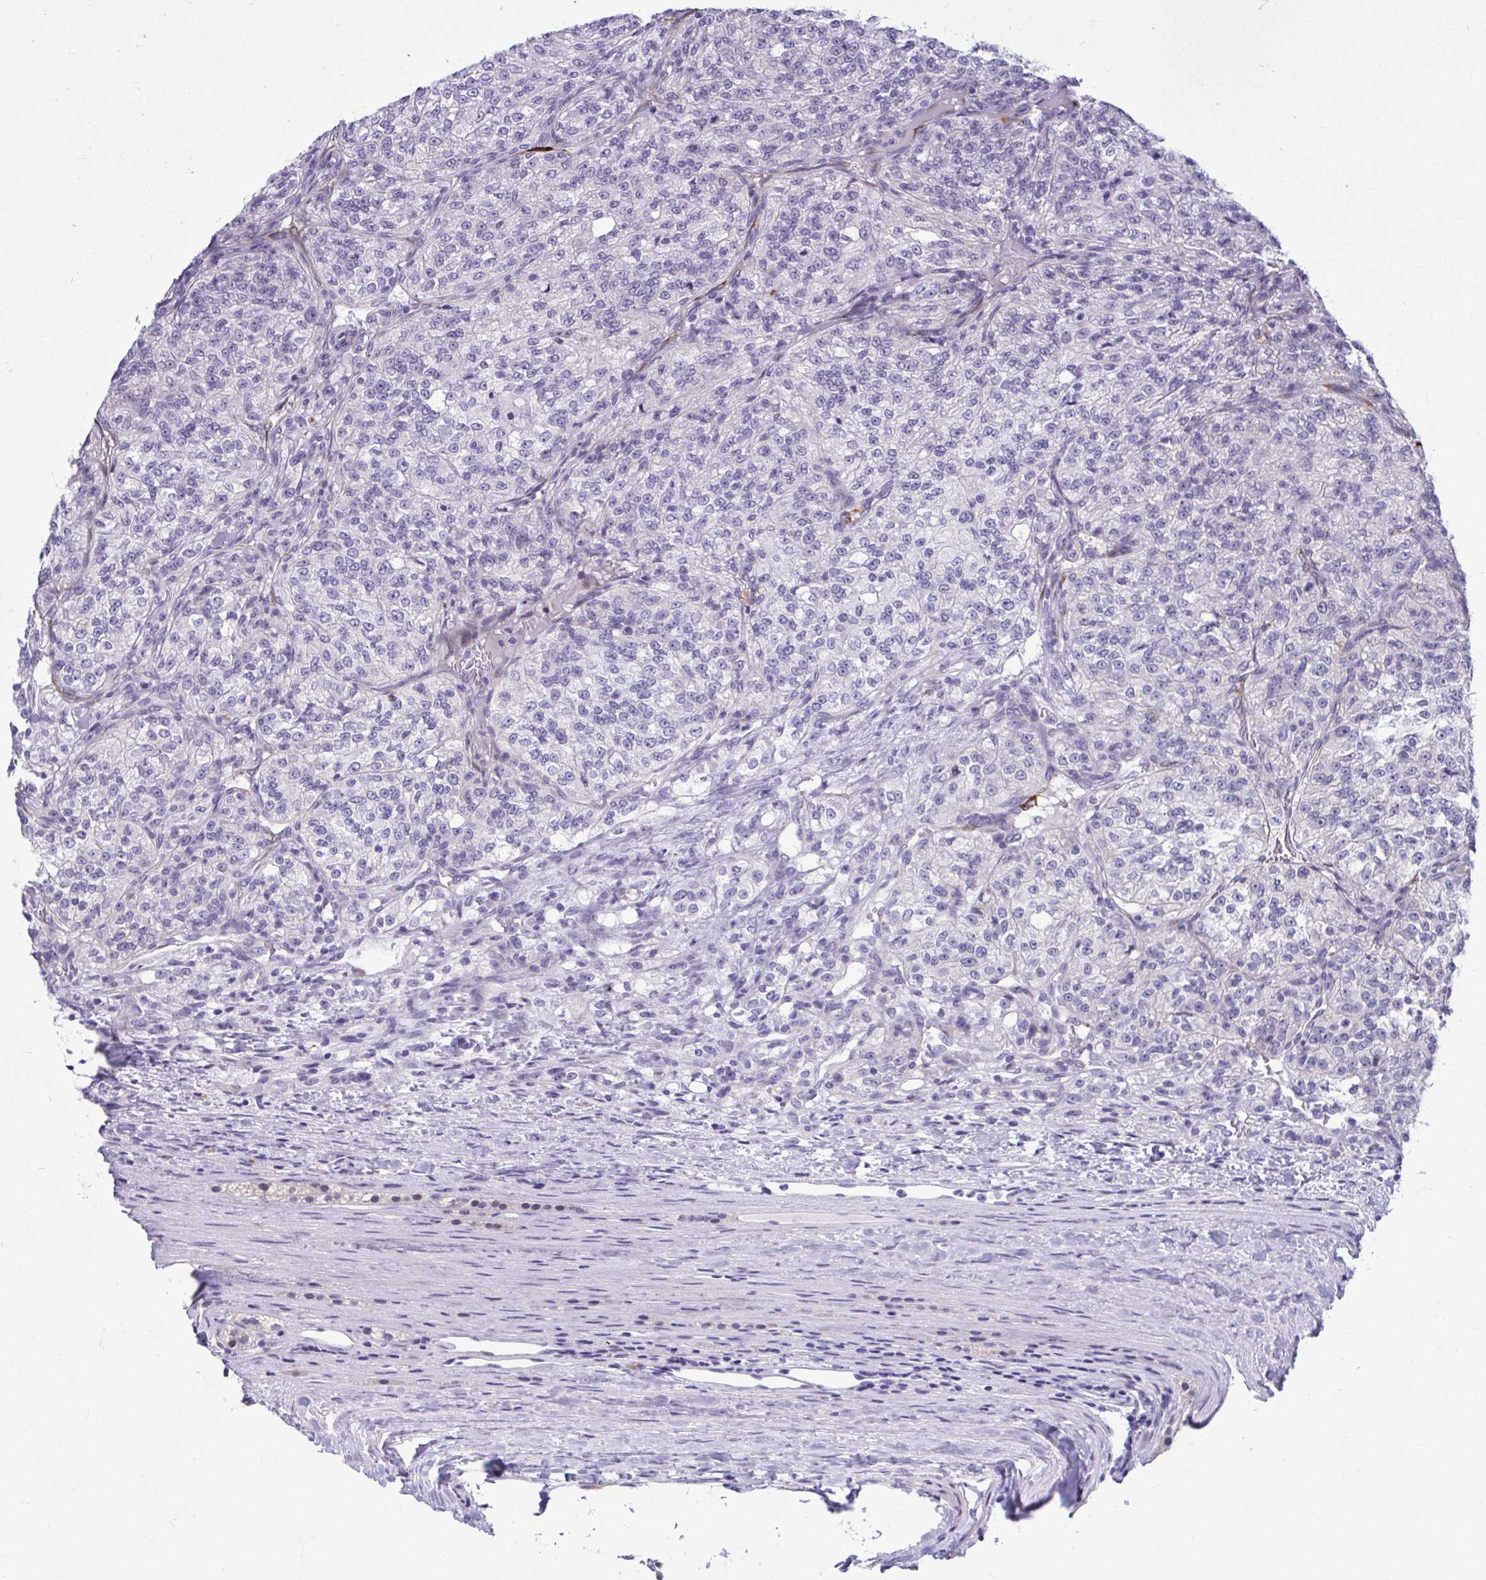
{"staining": {"intensity": "negative", "quantity": "none", "location": "none"}, "tissue": "renal cancer", "cell_type": "Tumor cells", "image_type": "cancer", "snomed": [{"axis": "morphology", "description": "Adenocarcinoma, NOS"}, {"axis": "topography", "description": "Kidney"}], "caption": "Human renal adenocarcinoma stained for a protein using IHC displays no positivity in tumor cells.", "gene": "SERPINI1", "patient": {"sex": "female", "age": 63}}